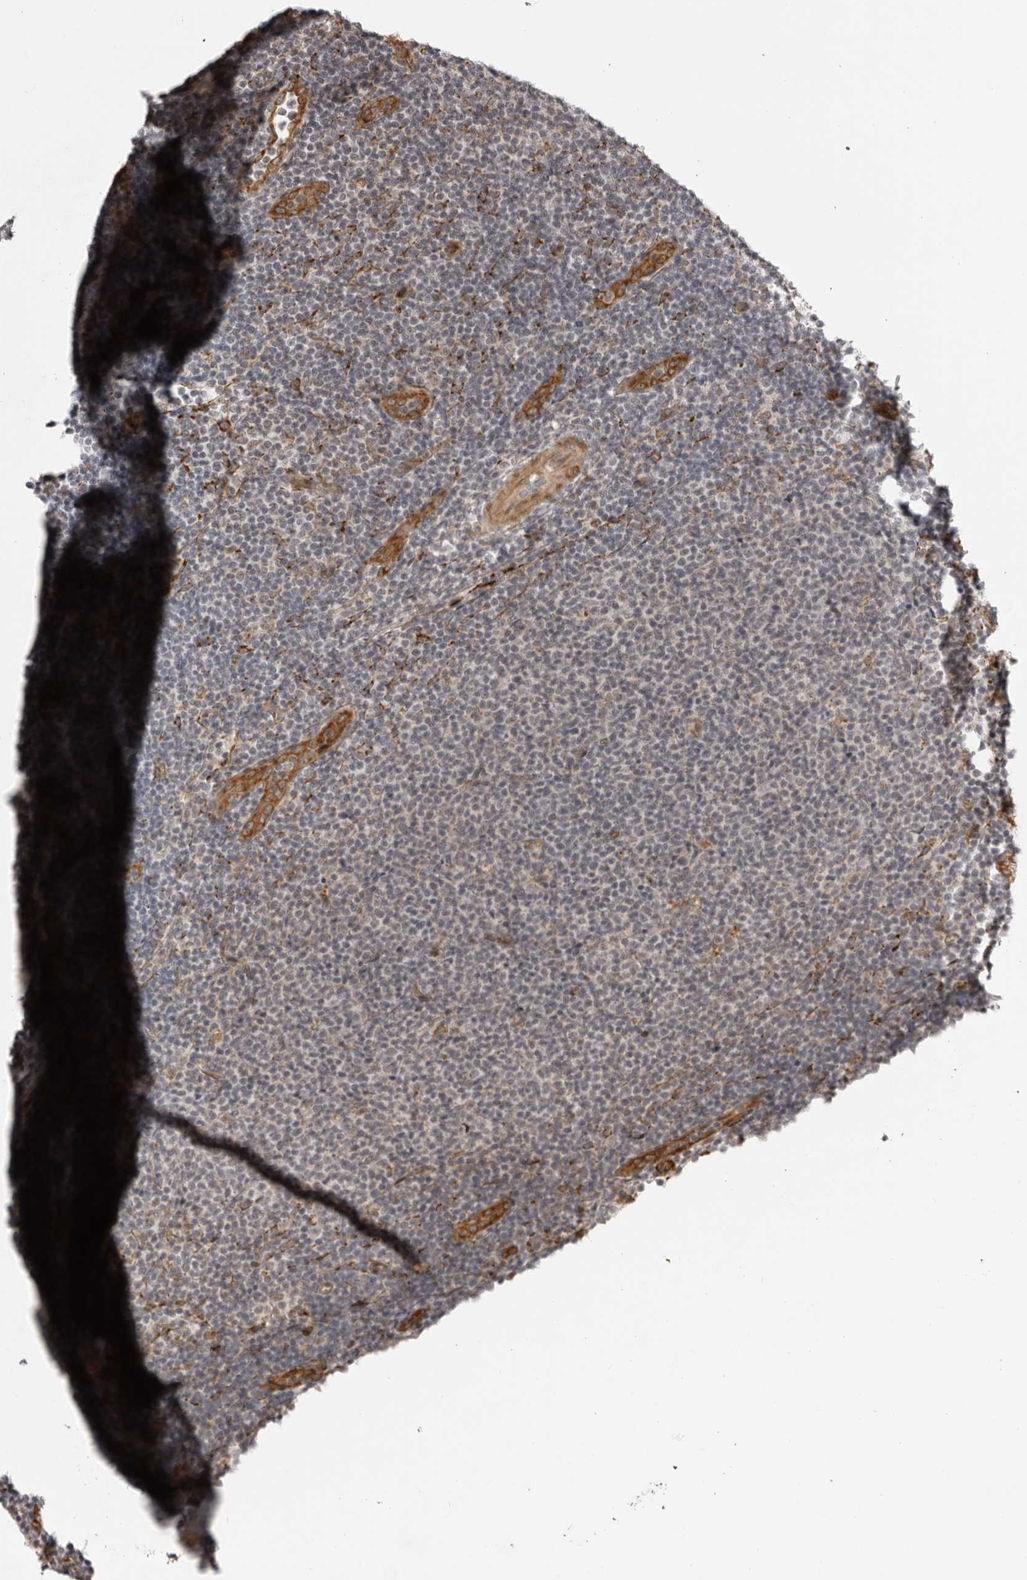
{"staining": {"intensity": "negative", "quantity": "none", "location": "none"}, "tissue": "lymphoma", "cell_type": "Tumor cells", "image_type": "cancer", "snomed": [{"axis": "morphology", "description": "Malignant lymphoma, non-Hodgkin's type, Low grade"}, {"axis": "topography", "description": "Lymph node"}], "caption": "Low-grade malignant lymphoma, non-Hodgkin's type was stained to show a protein in brown. There is no significant staining in tumor cells.", "gene": "DNAH14", "patient": {"sex": "male", "age": 66}}